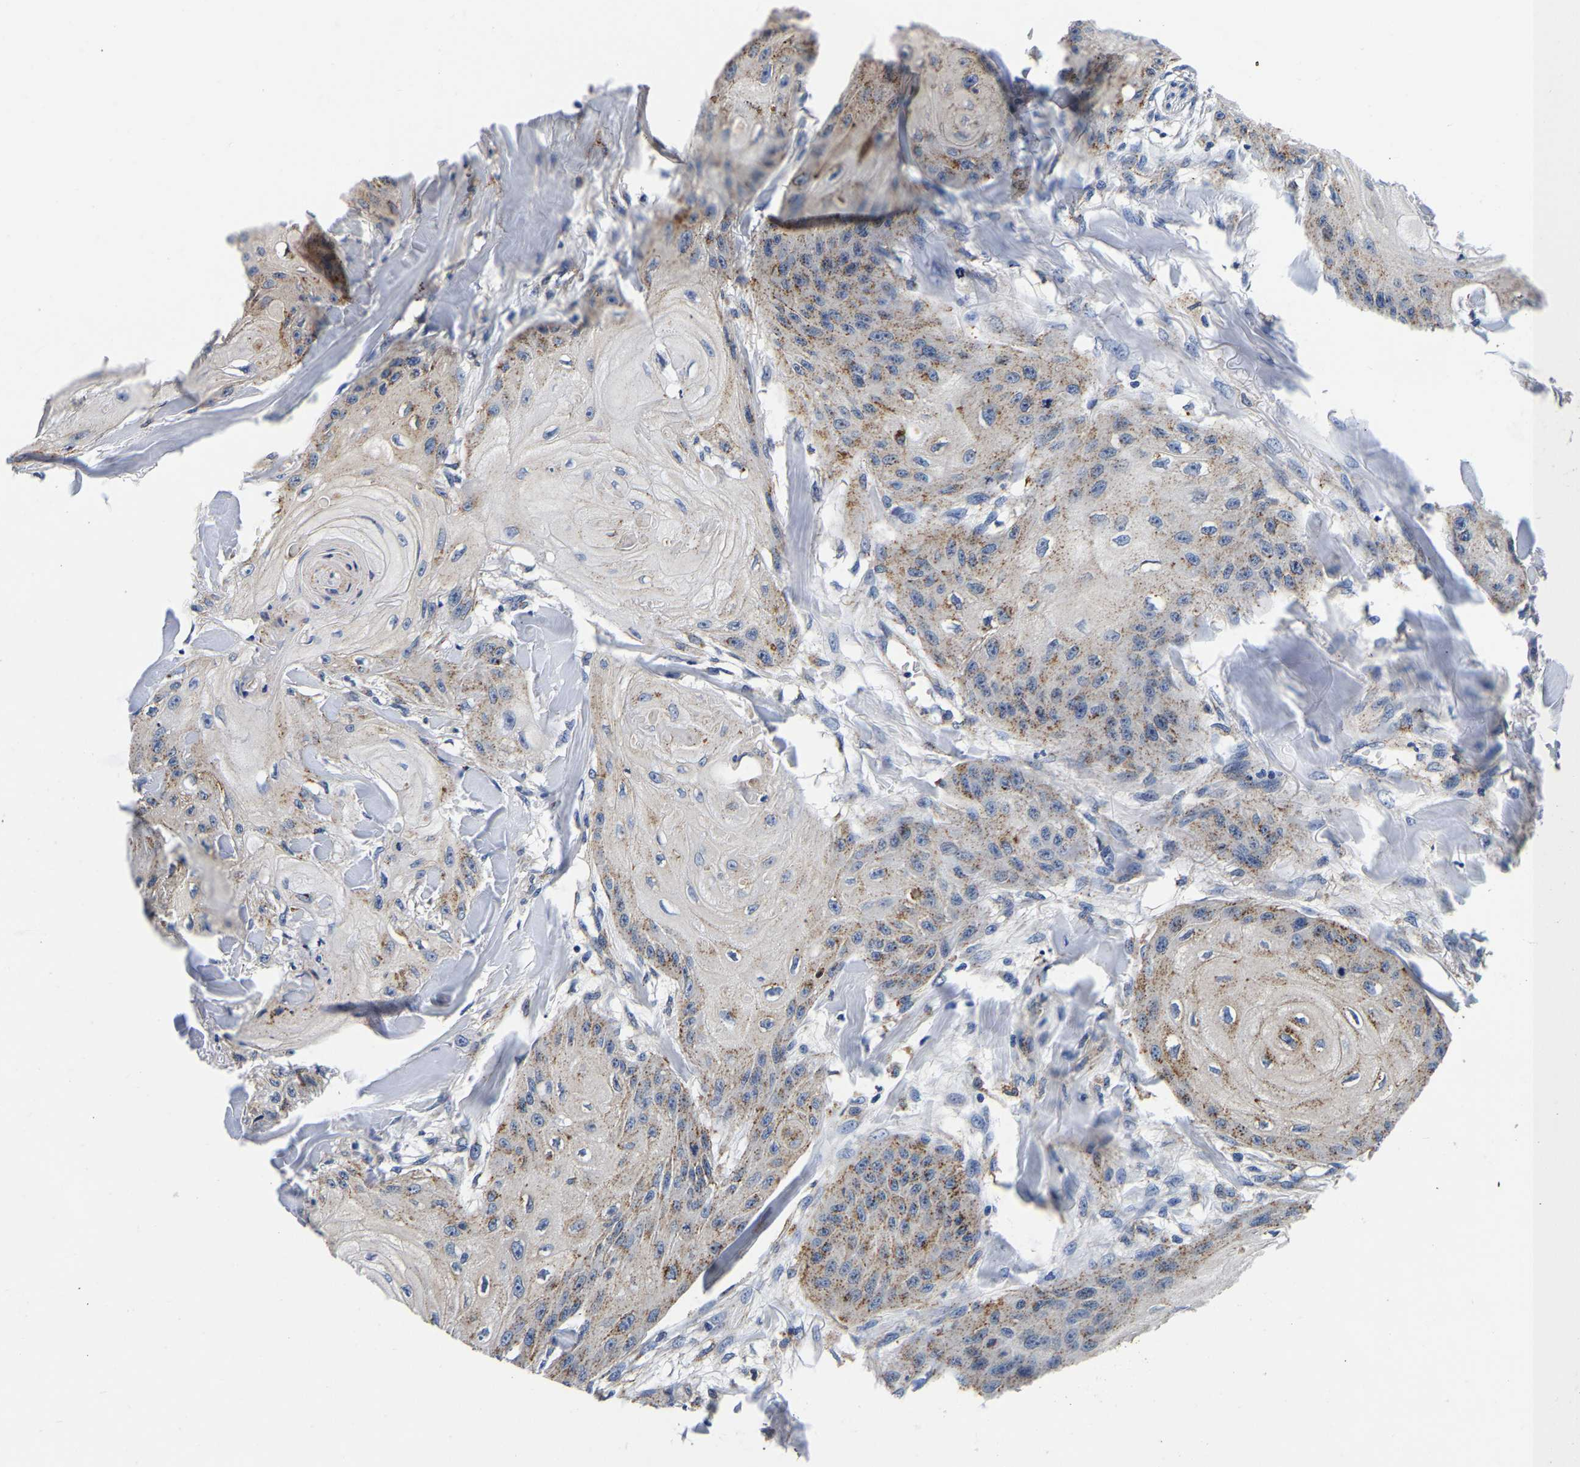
{"staining": {"intensity": "moderate", "quantity": "25%-75%", "location": "cytoplasmic/membranous"}, "tissue": "skin cancer", "cell_type": "Tumor cells", "image_type": "cancer", "snomed": [{"axis": "morphology", "description": "Squamous cell carcinoma, NOS"}, {"axis": "topography", "description": "Skin"}], "caption": "This is an image of immunohistochemistry (IHC) staining of skin cancer, which shows moderate expression in the cytoplasmic/membranous of tumor cells.", "gene": "GRN", "patient": {"sex": "male", "age": 74}}